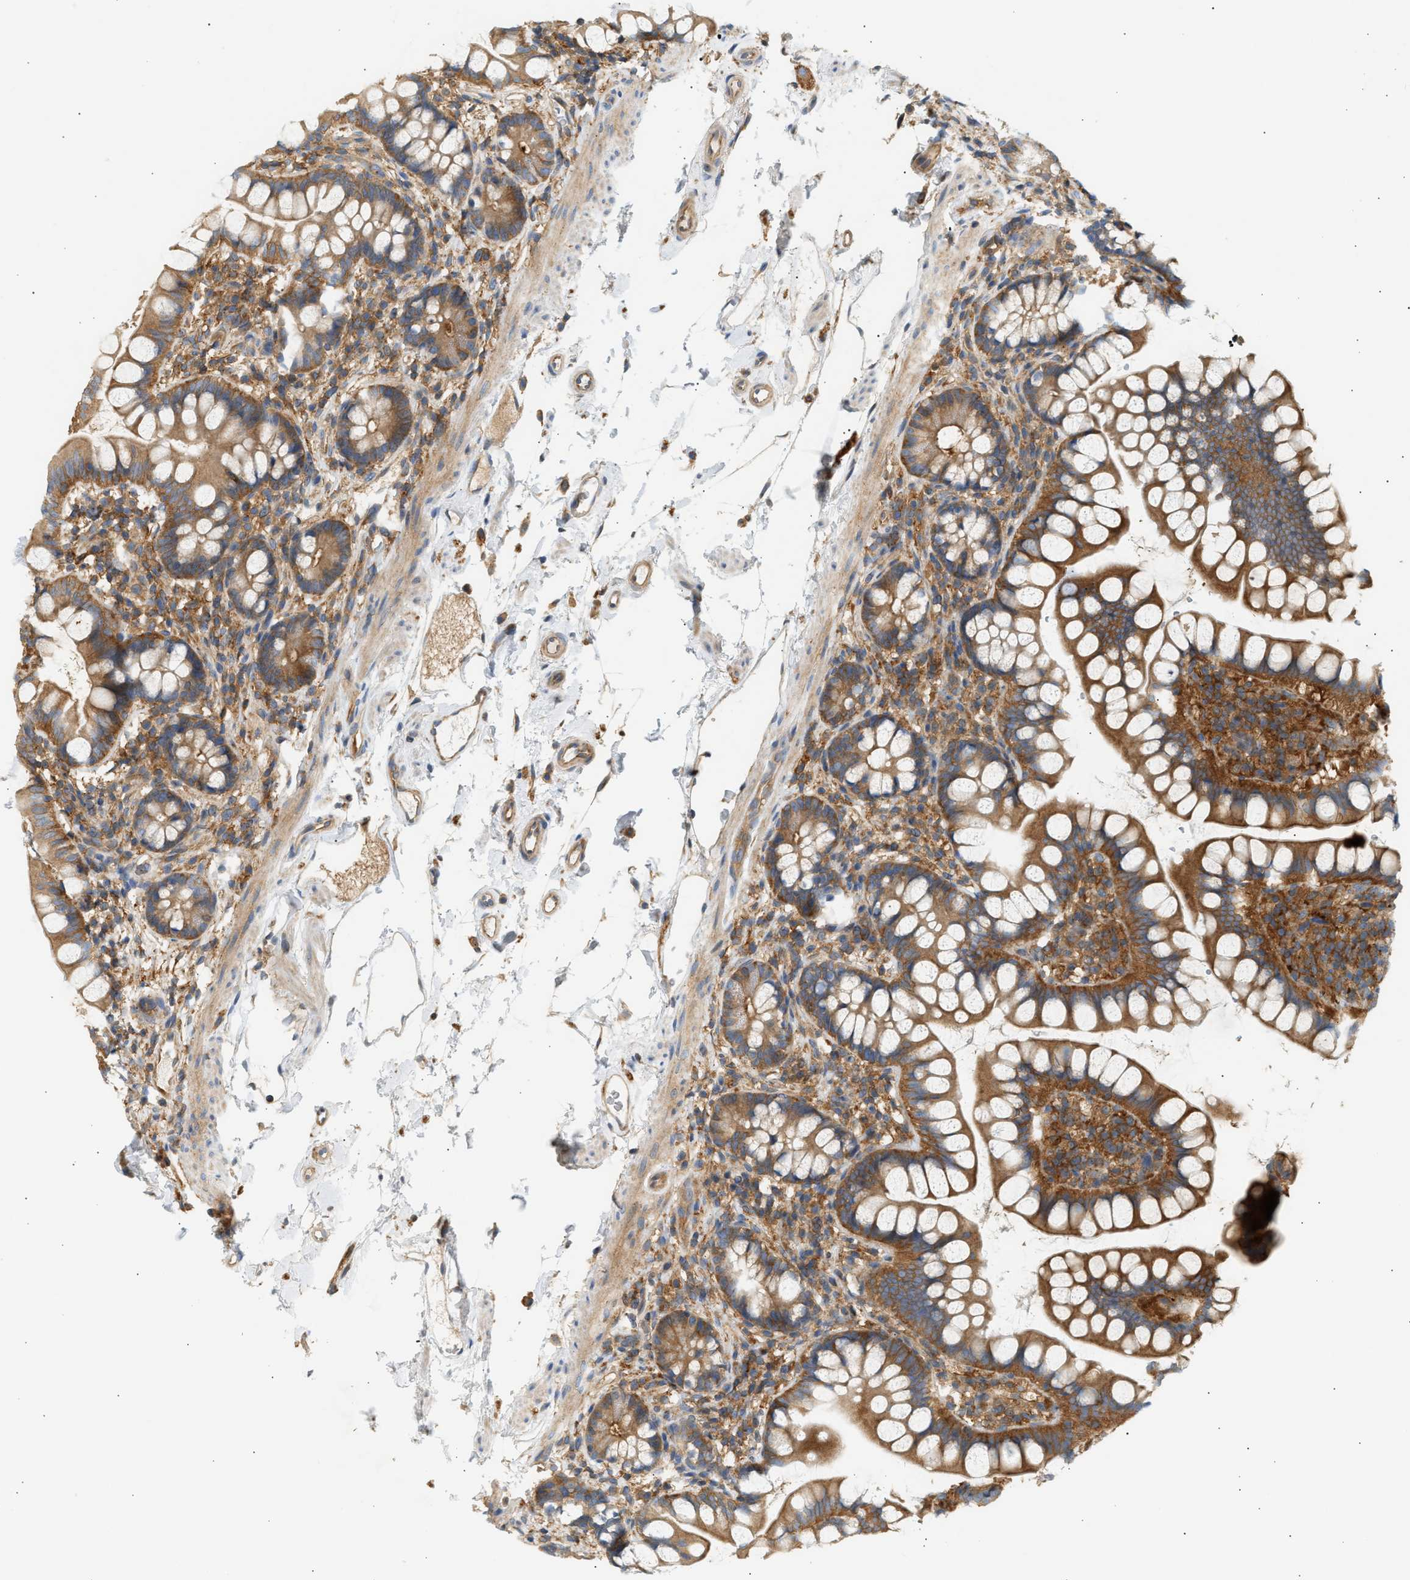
{"staining": {"intensity": "moderate", "quantity": ">75%", "location": "cytoplasmic/membranous"}, "tissue": "small intestine", "cell_type": "Glandular cells", "image_type": "normal", "snomed": [{"axis": "morphology", "description": "Normal tissue, NOS"}, {"axis": "topography", "description": "Small intestine"}], "caption": "Protein analysis of unremarkable small intestine exhibits moderate cytoplasmic/membranous staining in approximately >75% of glandular cells. (Stains: DAB (3,3'-diaminobenzidine) in brown, nuclei in blue, Microscopy: brightfield microscopy at high magnification).", "gene": "PAFAH1B1", "patient": {"sex": "female", "age": 84}}